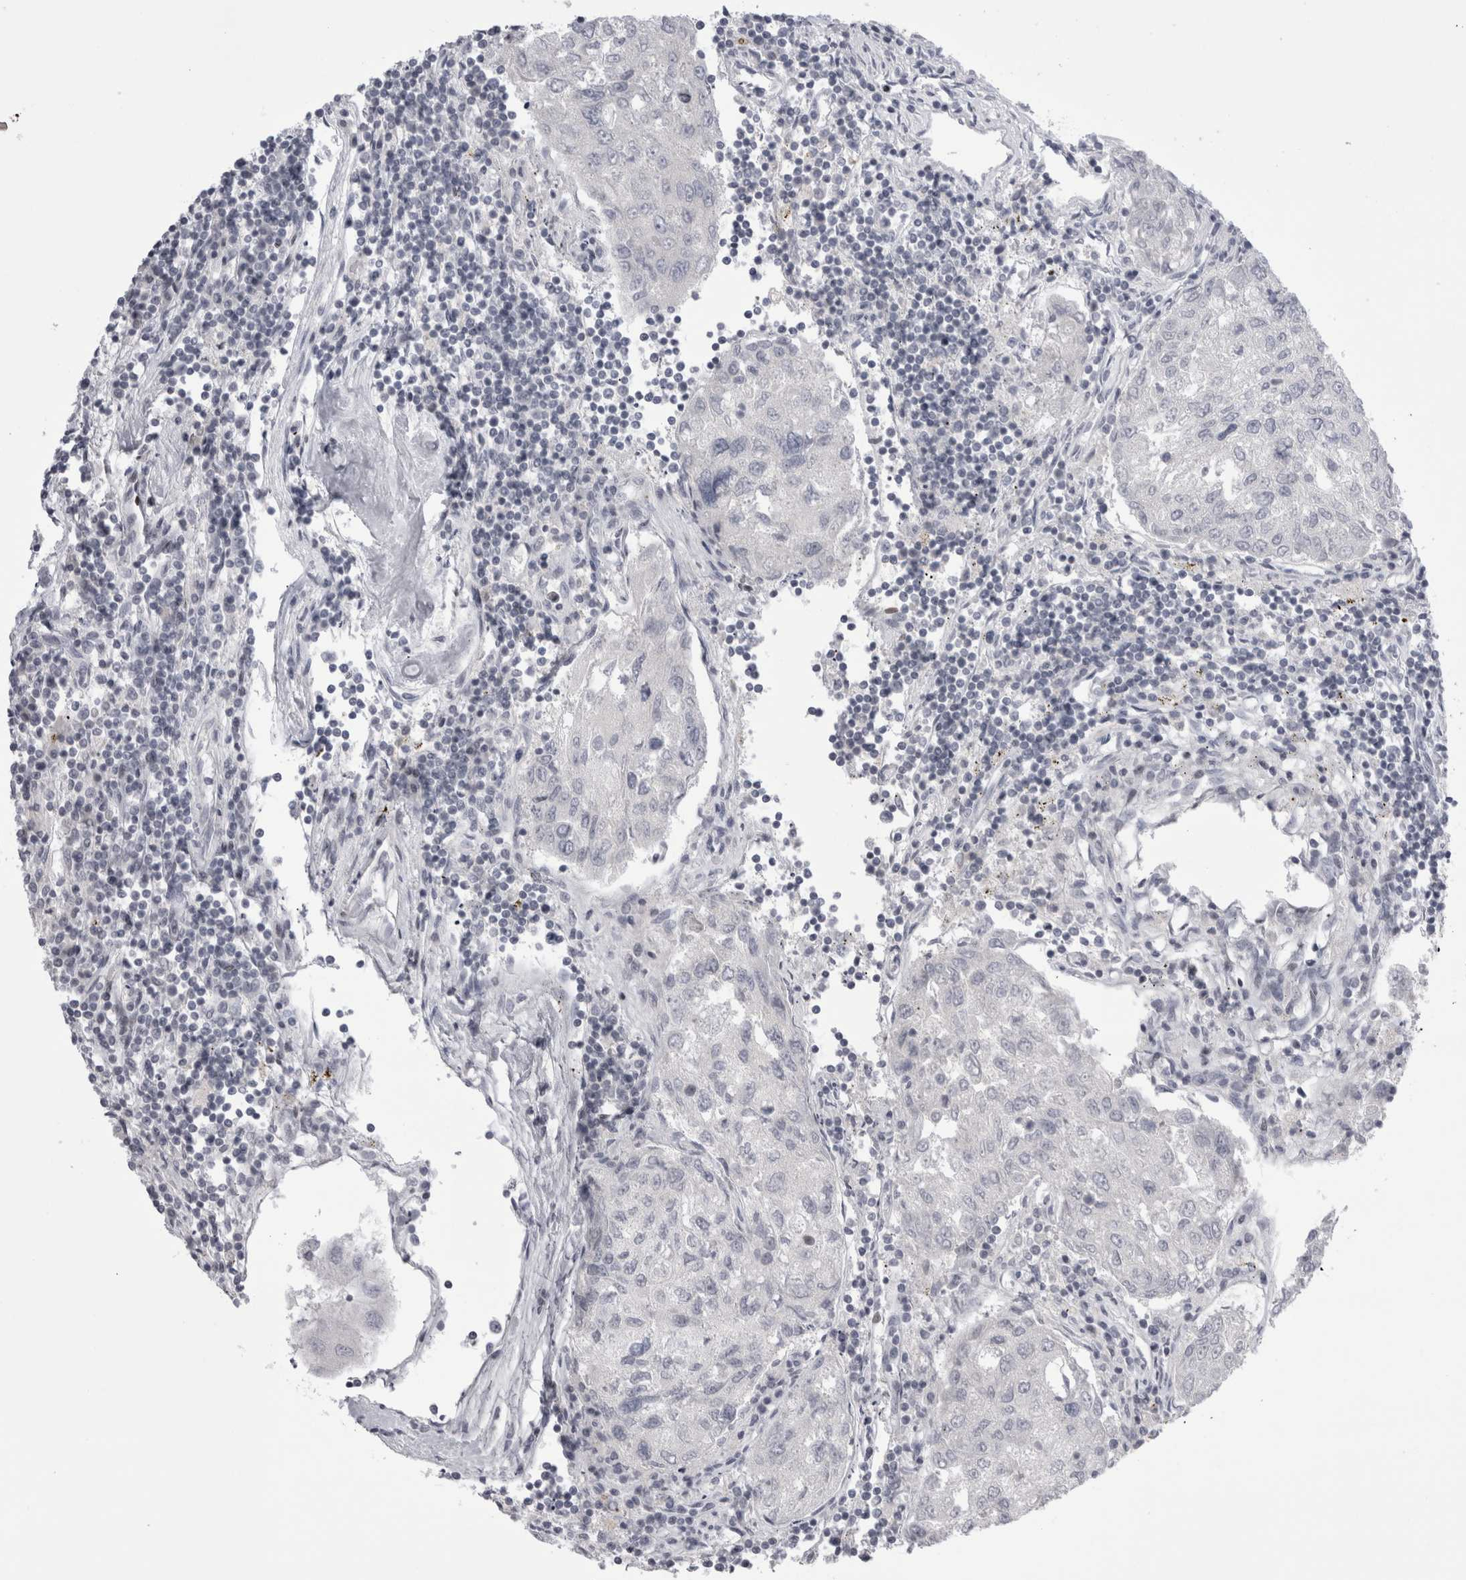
{"staining": {"intensity": "negative", "quantity": "none", "location": "none"}, "tissue": "urothelial cancer", "cell_type": "Tumor cells", "image_type": "cancer", "snomed": [{"axis": "morphology", "description": "Urothelial carcinoma, High grade"}, {"axis": "topography", "description": "Lymph node"}, {"axis": "topography", "description": "Urinary bladder"}], "caption": "High magnification brightfield microscopy of high-grade urothelial carcinoma stained with DAB (brown) and counterstained with hematoxylin (blue): tumor cells show no significant expression.", "gene": "FNDC8", "patient": {"sex": "male", "age": 51}}